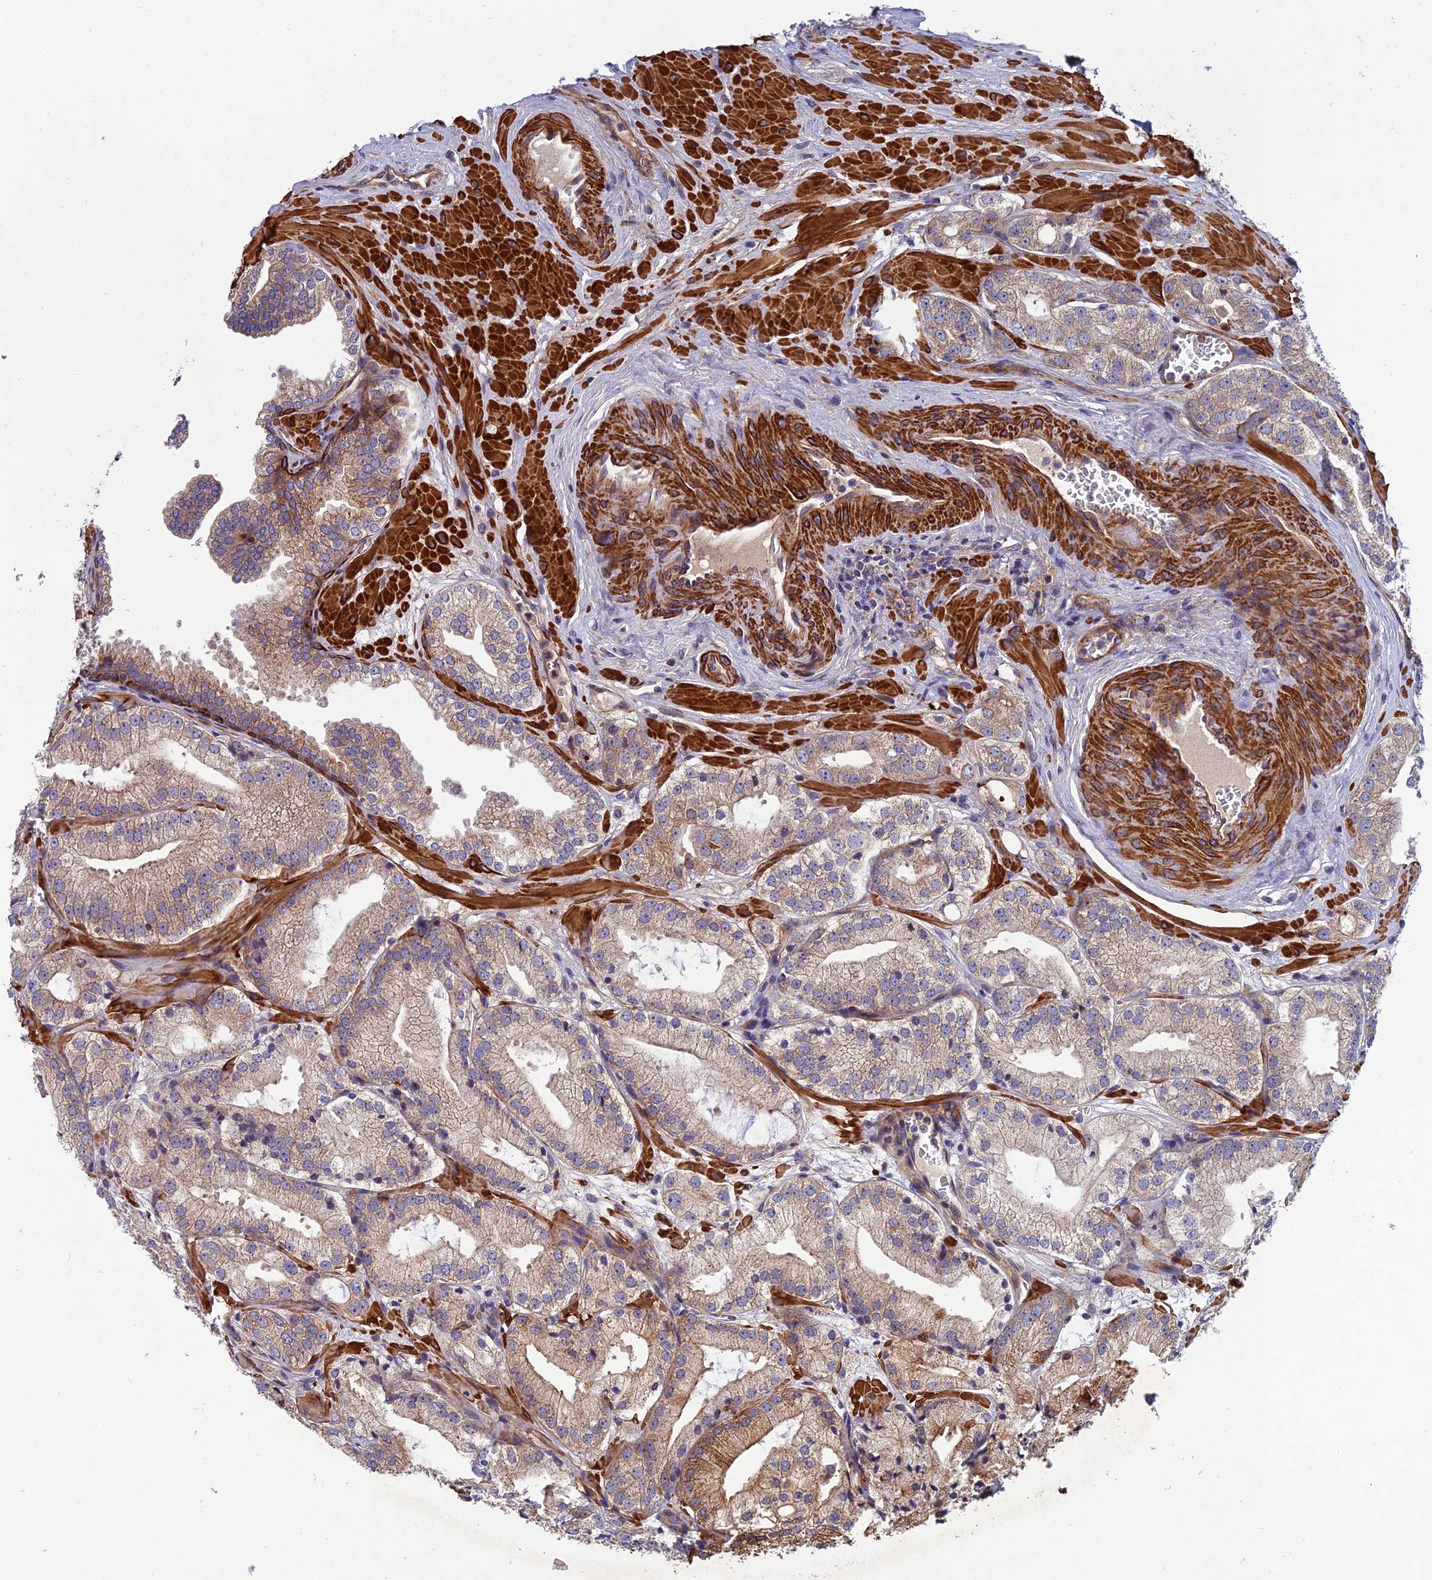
{"staining": {"intensity": "moderate", "quantity": ">75%", "location": "cytoplasmic/membranous"}, "tissue": "prostate cancer", "cell_type": "Tumor cells", "image_type": "cancer", "snomed": [{"axis": "morphology", "description": "Adenocarcinoma, Low grade"}, {"axis": "topography", "description": "Prostate"}], "caption": "Immunohistochemical staining of prostate low-grade adenocarcinoma reveals moderate cytoplasmic/membranous protein staining in about >75% of tumor cells.", "gene": "RALGAPA2", "patient": {"sex": "male", "age": 60}}